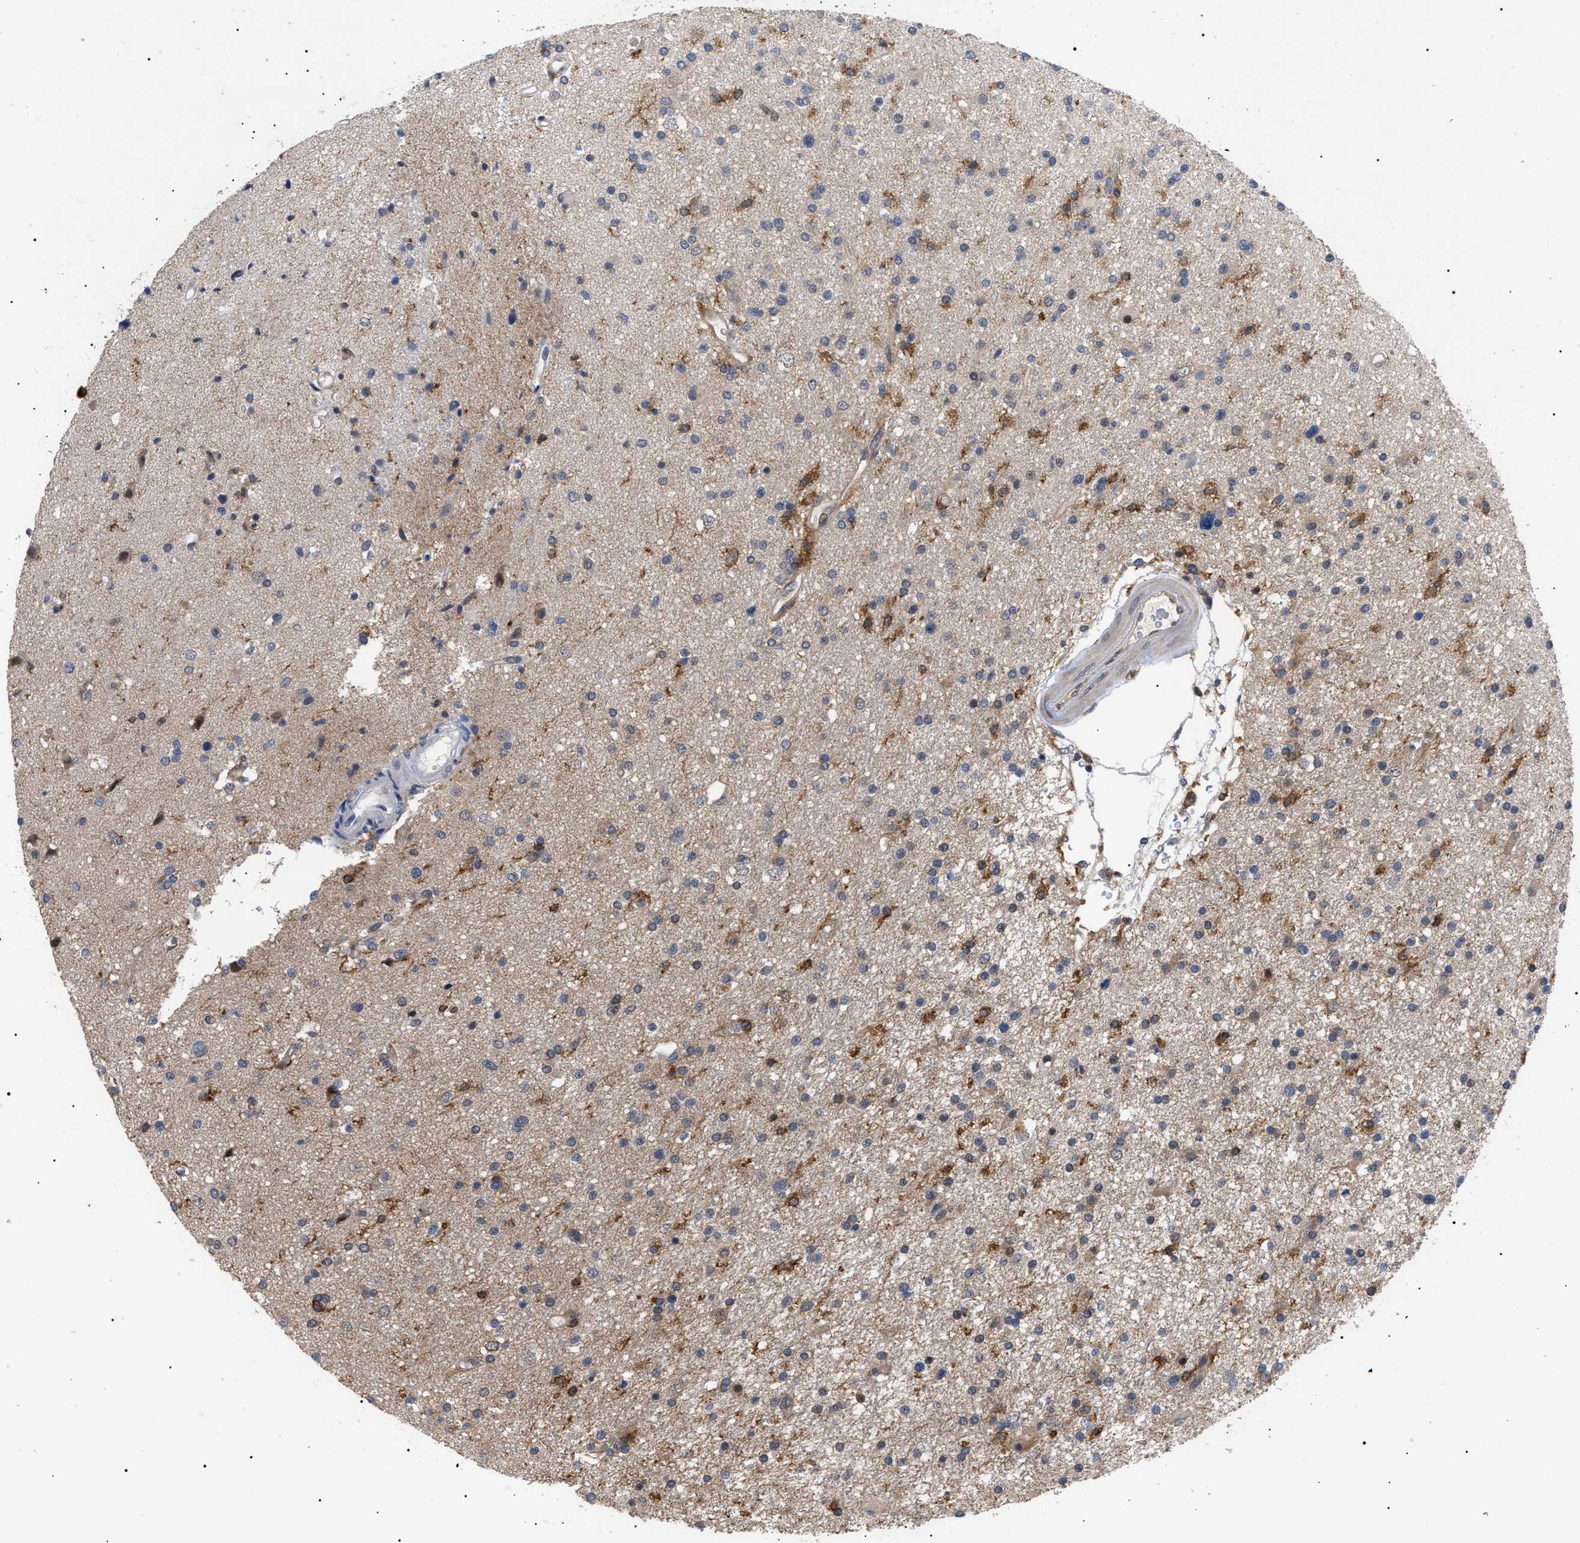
{"staining": {"intensity": "weak", "quantity": "<25%", "location": "cytoplasmic/membranous"}, "tissue": "glioma", "cell_type": "Tumor cells", "image_type": "cancer", "snomed": [{"axis": "morphology", "description": "Glioma, malignant, High grade"}, {"axis": "topography", "description": "Brain"}], "caption": "This is a micrograph of immunohistochemistry staining of glioma, which shows no expression in tumor cells.", "gene": "CD300A", "patient": {"sex": "male", "age": 33}}